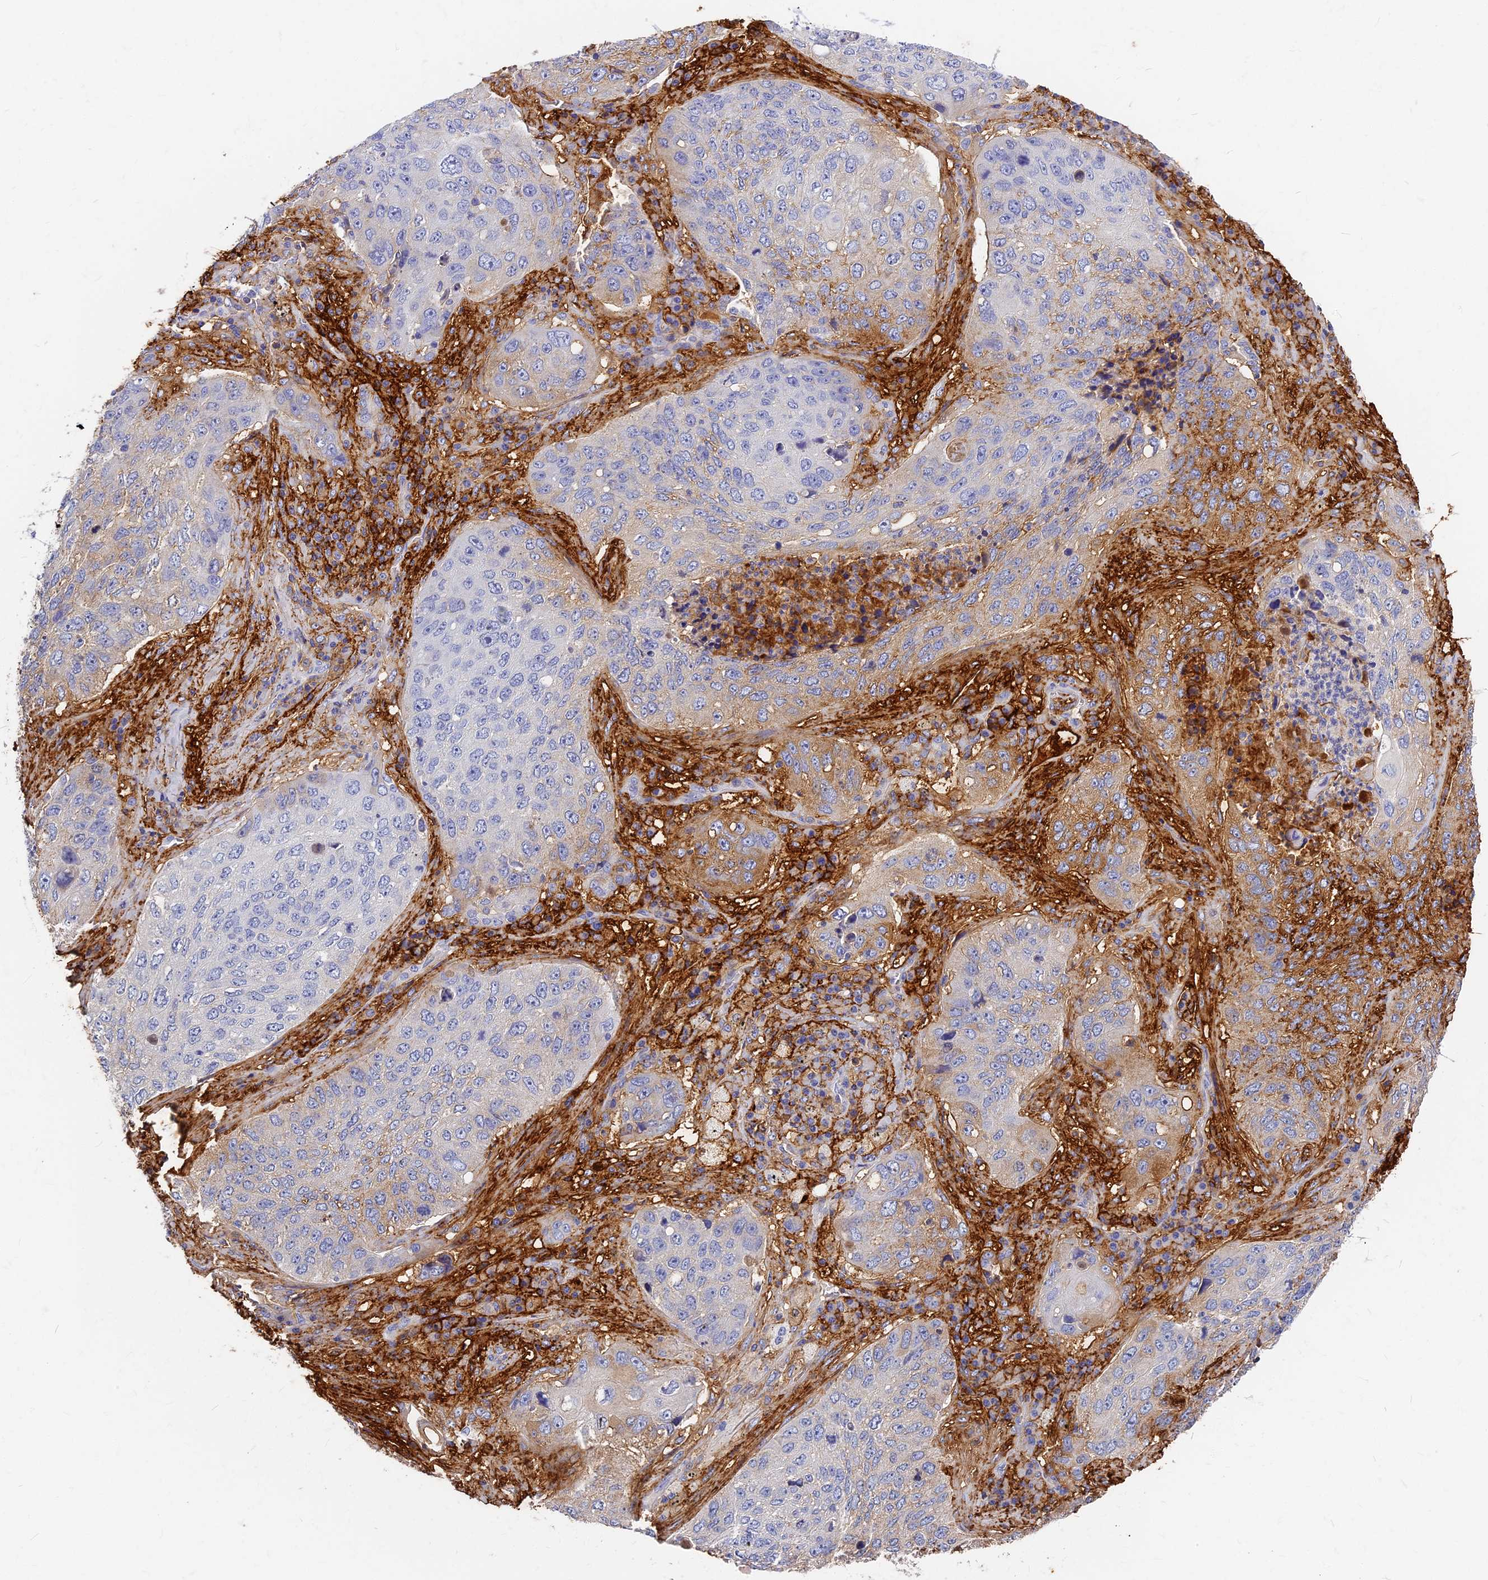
{"staining": {"intensity": "weak", "quantity": "<25%", "location": "cytoplasmic/membranous"}, "tissue": "lung cancer", "cell_type": "Tumor cells", "image_type": "cancer", "snomed": [{"axis": "morphology", "description": "Squamous cell carcinoma, NOS"}, {"axis": "topography", "description": "Lung"}], "caption": "Immunohistochemical staining of human squamous cell carcinoma (lung) reveals no significant positivity in tumor cells. The staining is performed using DAB brown chromogen with nuclei counter-stained in using hematoxylin.", "gene": "ITIH1", "patient": {"sex": "female", "age": 63}}